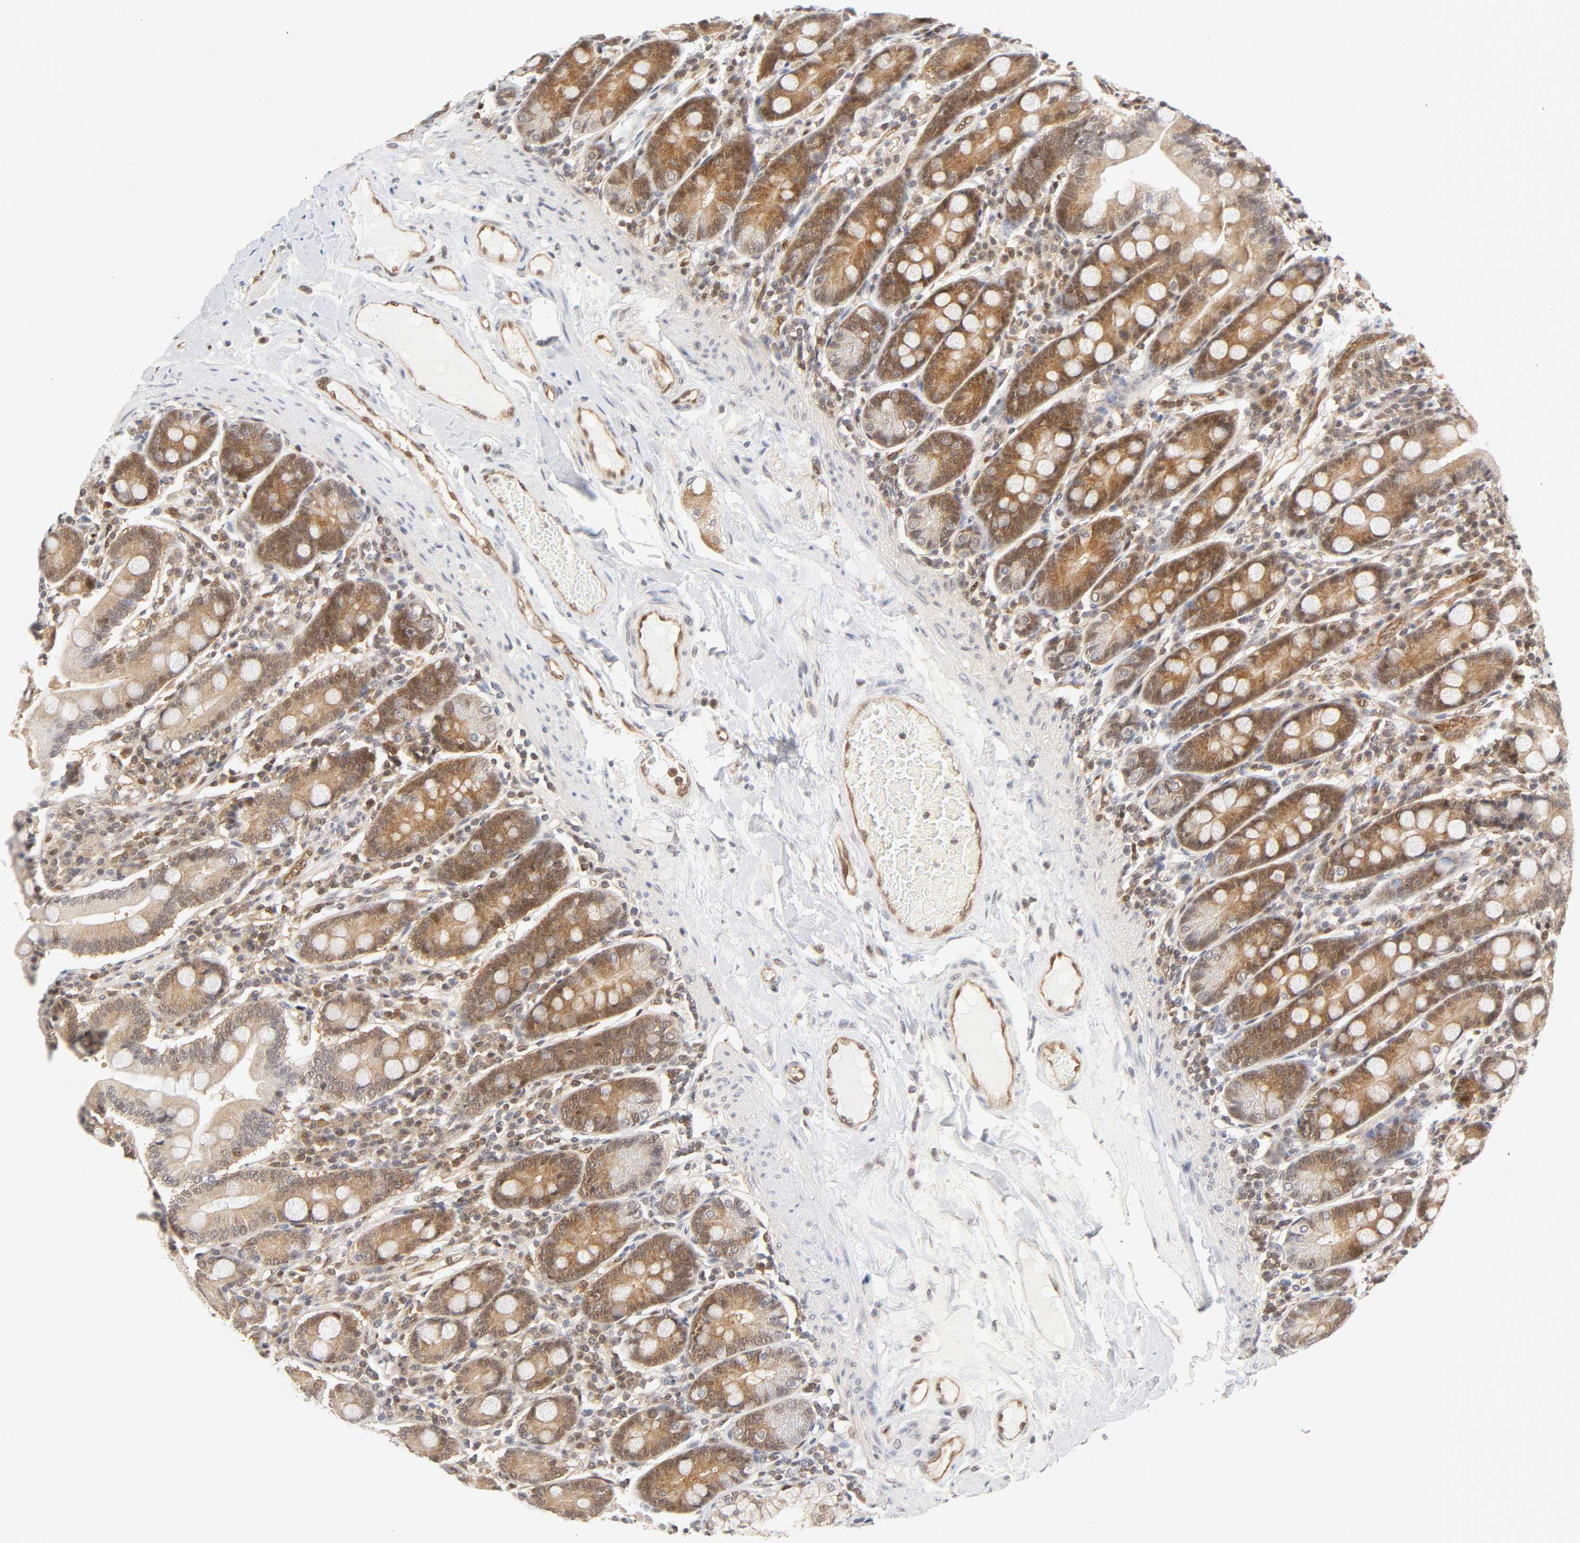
{"staining": {"intensity": "moderate", "quantity": ">75%", "location": "cytoplasmic/membranous,nuclear"}, "tissue": "duodenum", "cell_type": "Glandular cells", "image_type": "normal", "snomed": [{"axis": "morphology", "description": "Normal tissue, NOS"}, {"axis": "topography", "description": "Duodenum"}], "caption": "Immunohistochemistry of benign duodenum reveals medium levels of moderate cytoplasmic/membranous,nuclear positivity in approximately >75% of glandular cells.", "gene": "CDC37", "patient": {"sex": "male", "age": 50}}